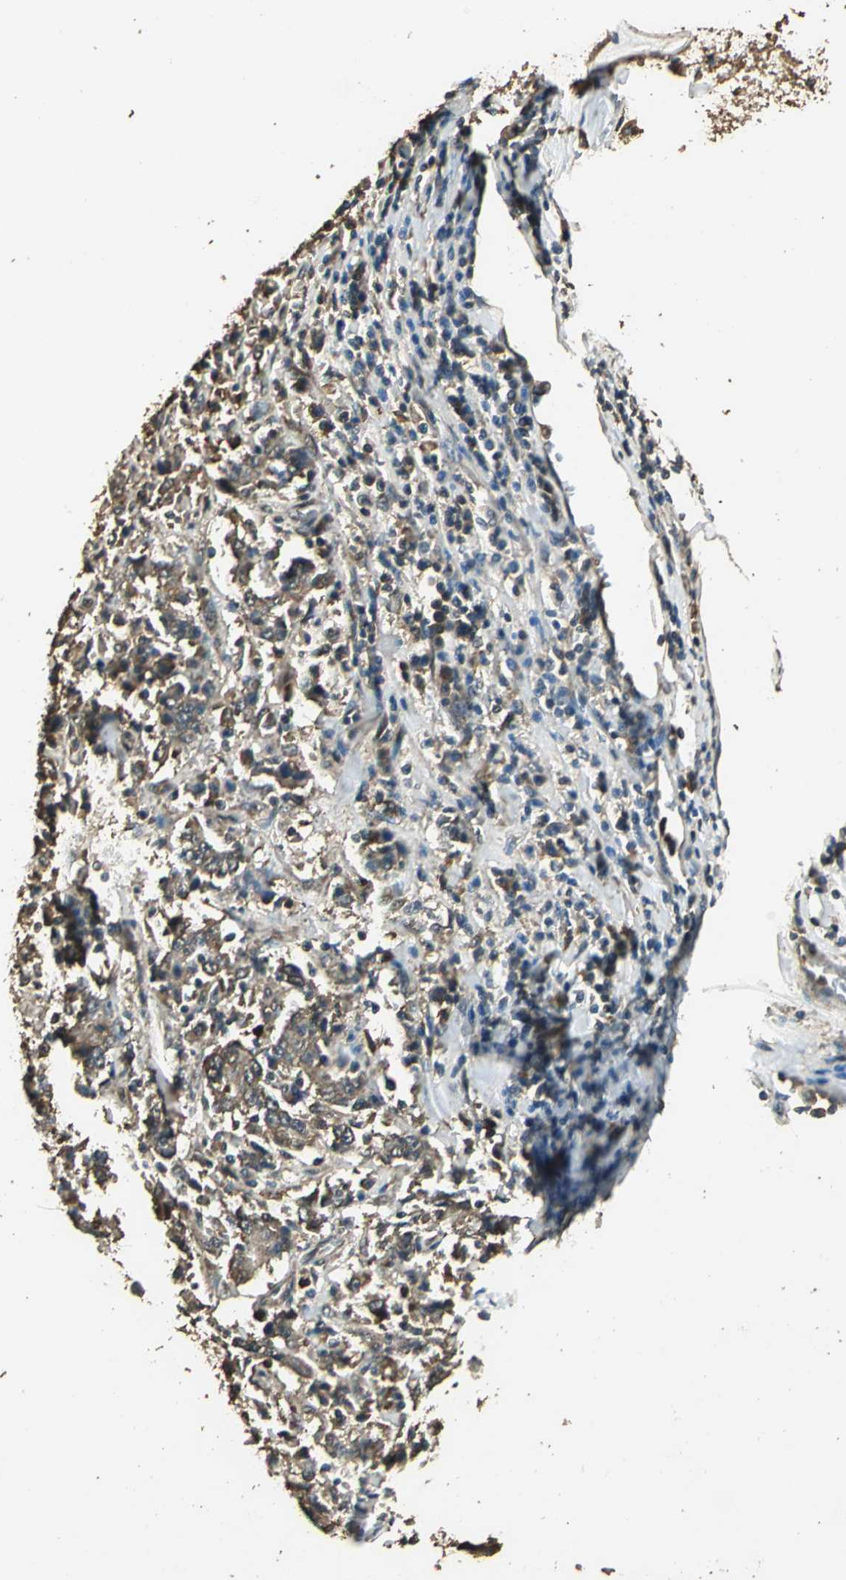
{"staining": {"intensity": "moderate", "quantity": ">75%", "location": "cytoplasmic/membranous"}, "tissue": "stomach cancer", "cell_type": "Tumor cells", "image_type": "cancer", "snomed": [{"axis": "morphology", "description": "Normal tissue, NOS"}, {"axis": "morphology", "description": "Adenocarcinoma, NOS"}, {"axis": "topography", "description": "Stomach, upper"}, {"axis": "topography", "description": "Stomach"}], "caption": "Brown immunohistochemical staining in human stomach cancer reveals moderate cytoplasmic/membranous expression in about >75% of tumor cells.", "gene": "TMPRSS4", "patient": {"sex": "male", "age": 59}}